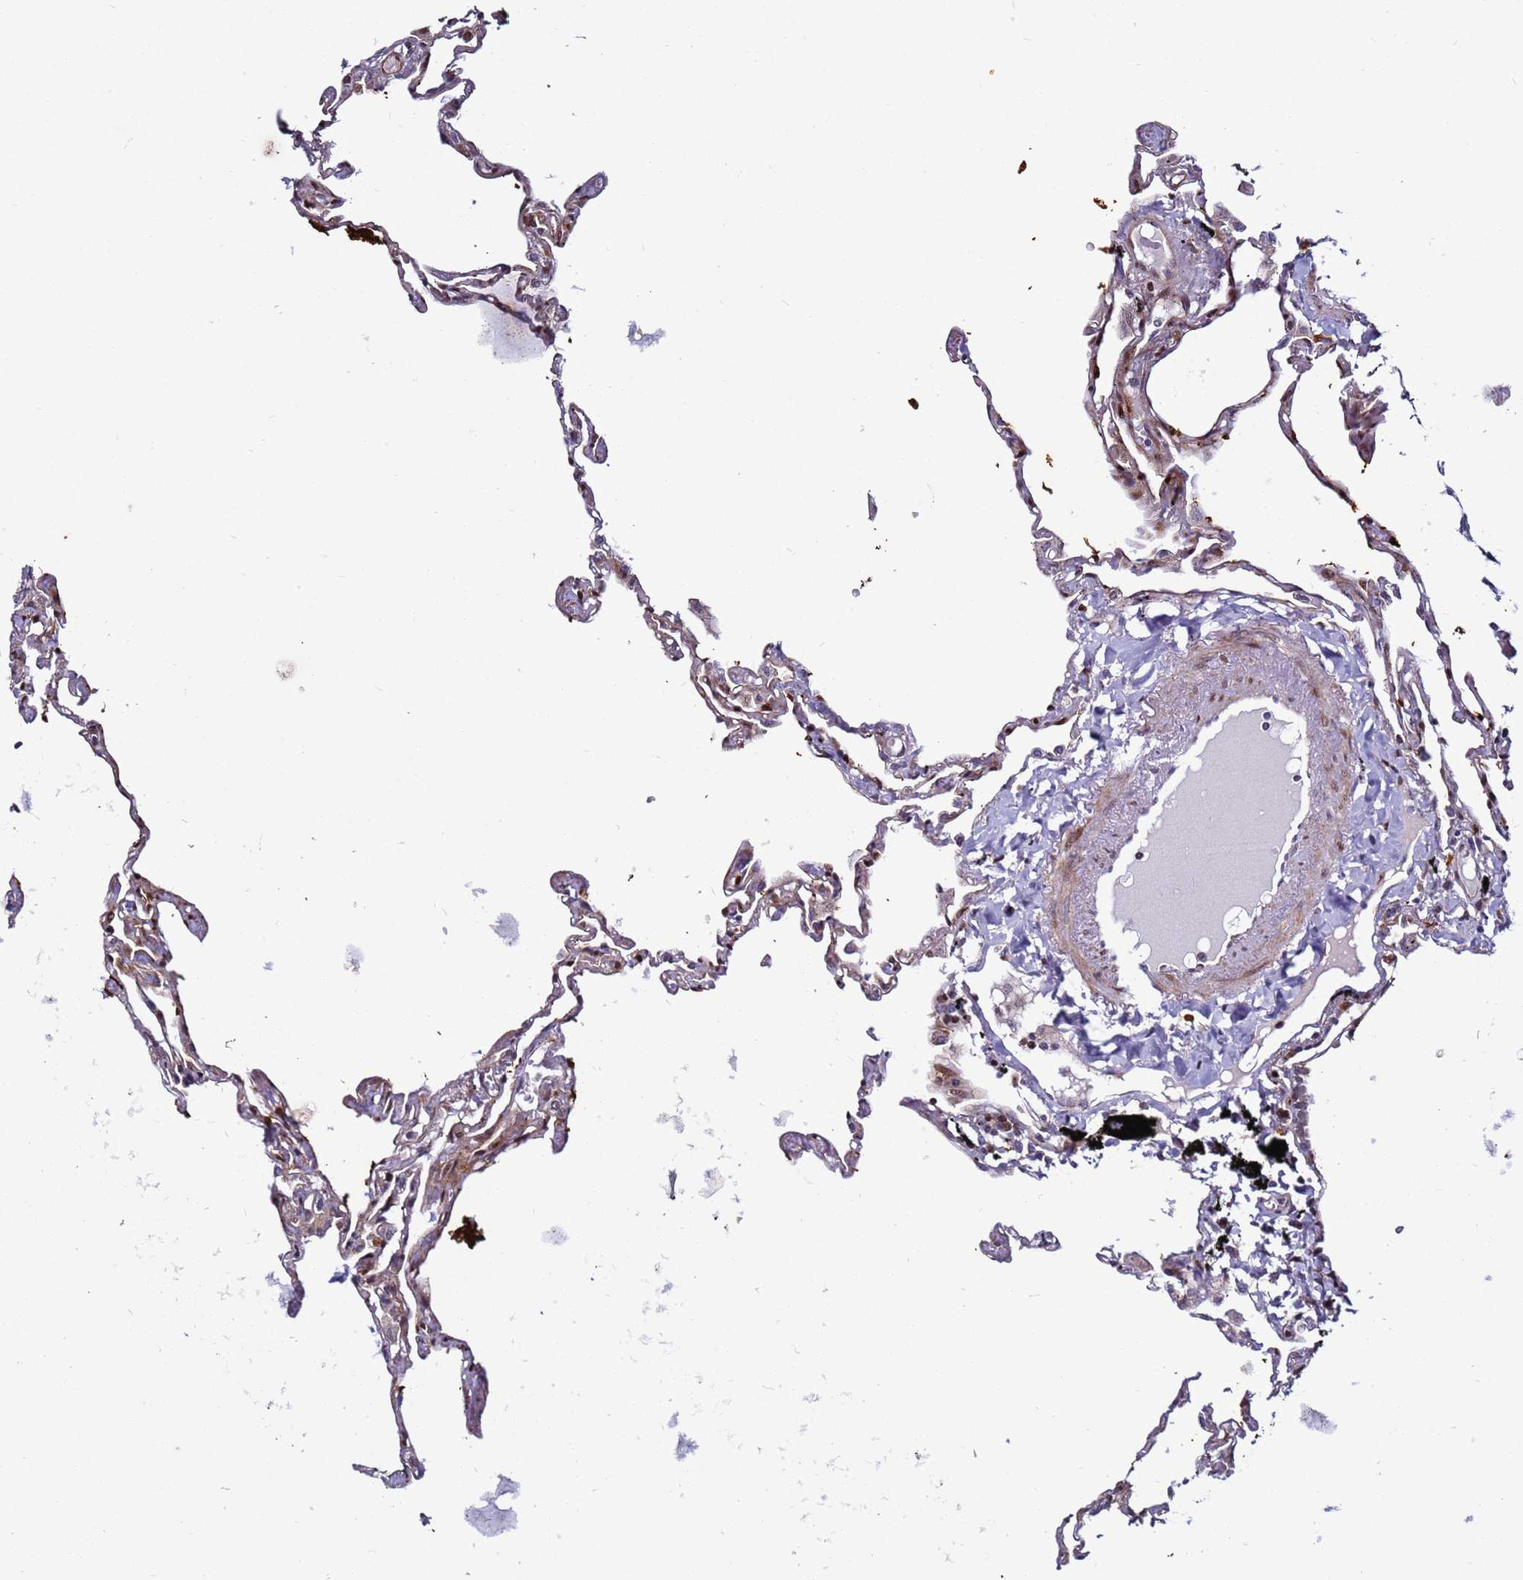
{"staining": {"intensity": "moderate", "quantity": "25%-75%", "location": "cytoplasmic/membranous,nuclear"}, "tissue": "lung", "cell_type": "Alveolar cells", "image_type": "normal", "snomed": [{"axis": "morphology", "description": "Normal tissue, NOS"}, {"axis": "topography", "description": "Lung"}], "caption": "Human lung stained for a protein (brown) displays moderate cytoplasmic/membranous,nuclear positive positivity in approximately 25%-75% of alveolar cells.", "gene": "WBP11", "patient": {"sex": "female", "age": 67}}